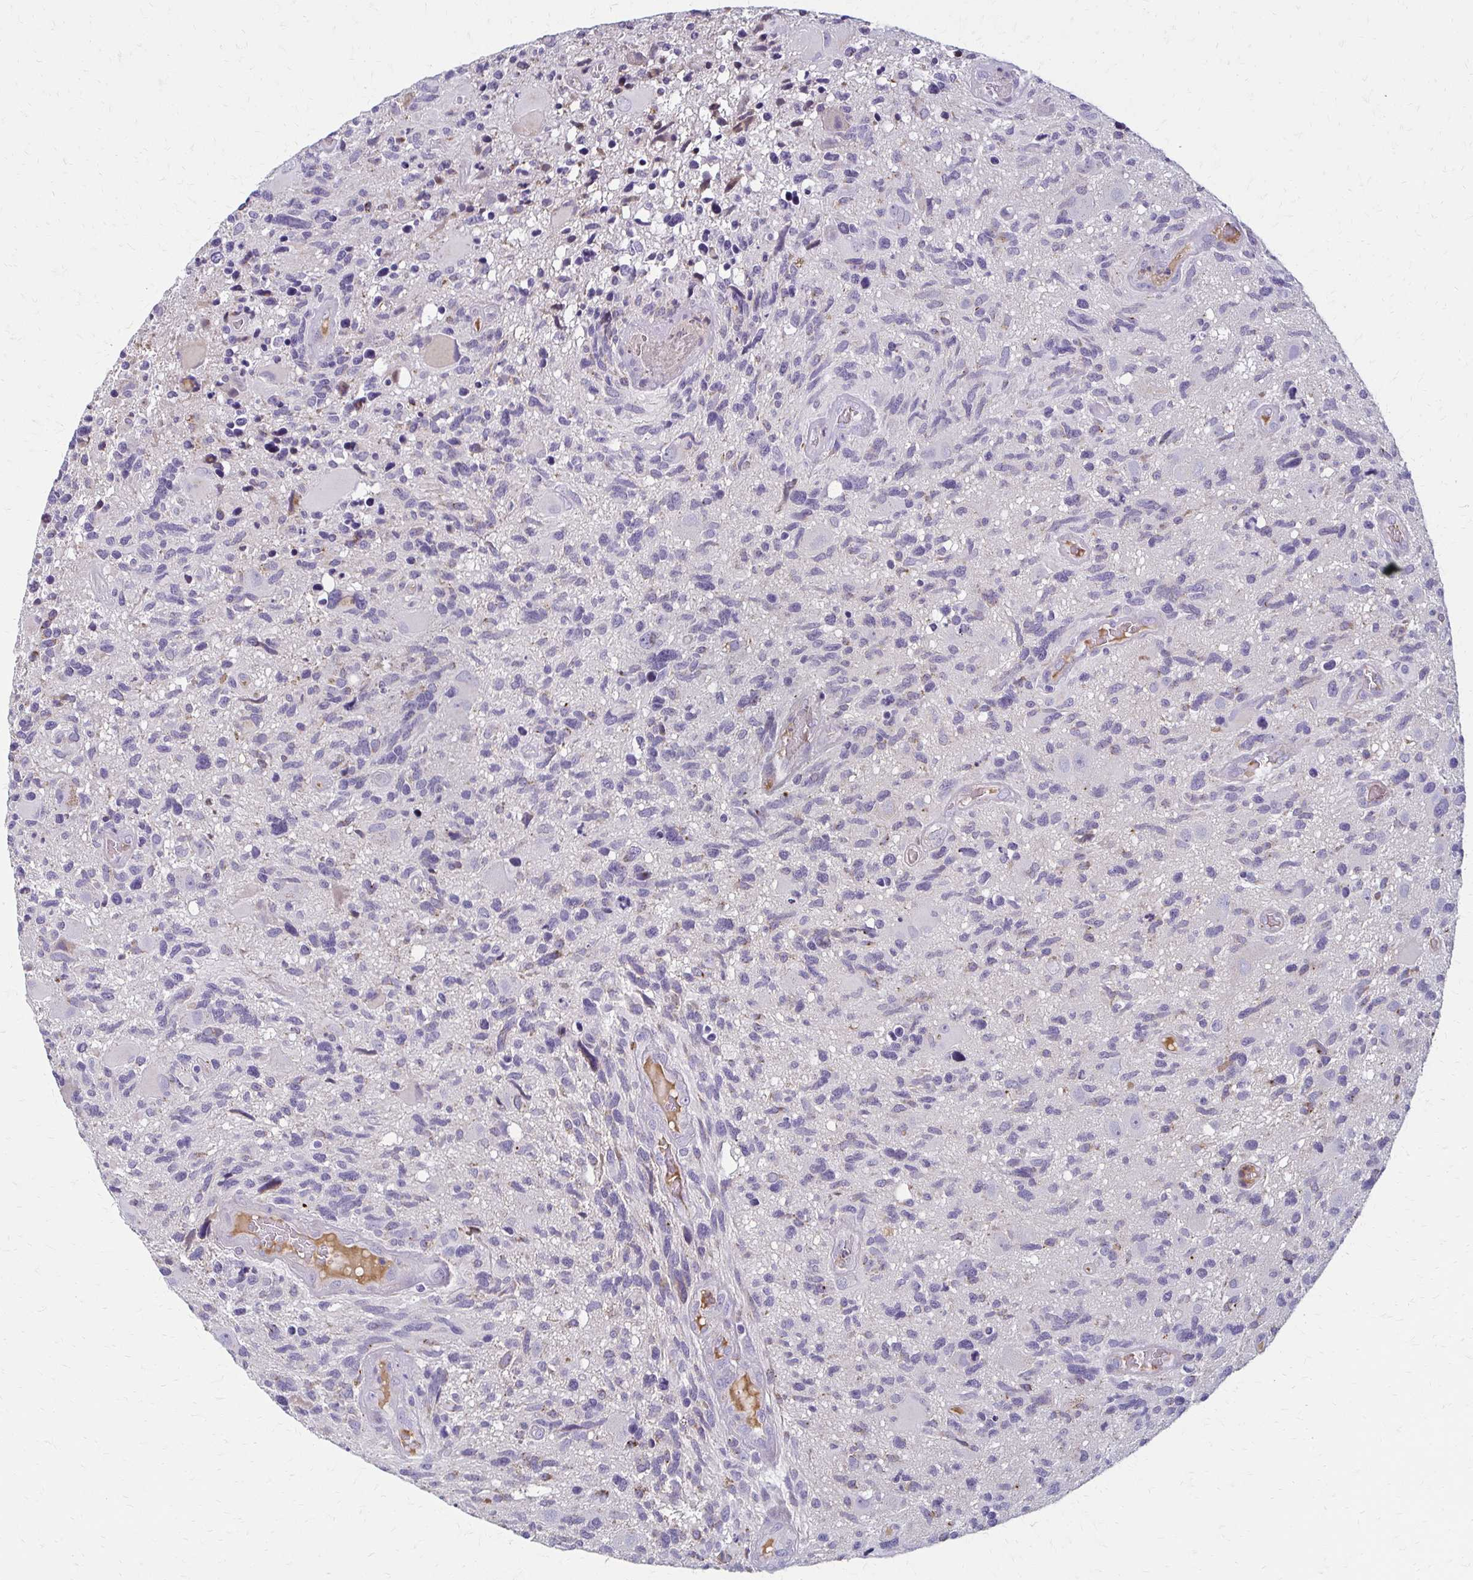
{"staining": {"intensity": "negative", "quantity": "none", "location": "none"}, "tissue": "glioma", "cell_type": "Tumor cells", "image_type": "cancer", "snomed": [{"axis": "morphology", "description": "Glioma, malignant, High grade"}, {"axis": "topography", "description": "Brain"}], "caption": "Protein analysis of glioma exhibits no significant expression in tumor cells. (IHC, brightfield microscopy, high magnification).", "gene": "BBS12", "patient": {"sex": "male", "age": 49}}